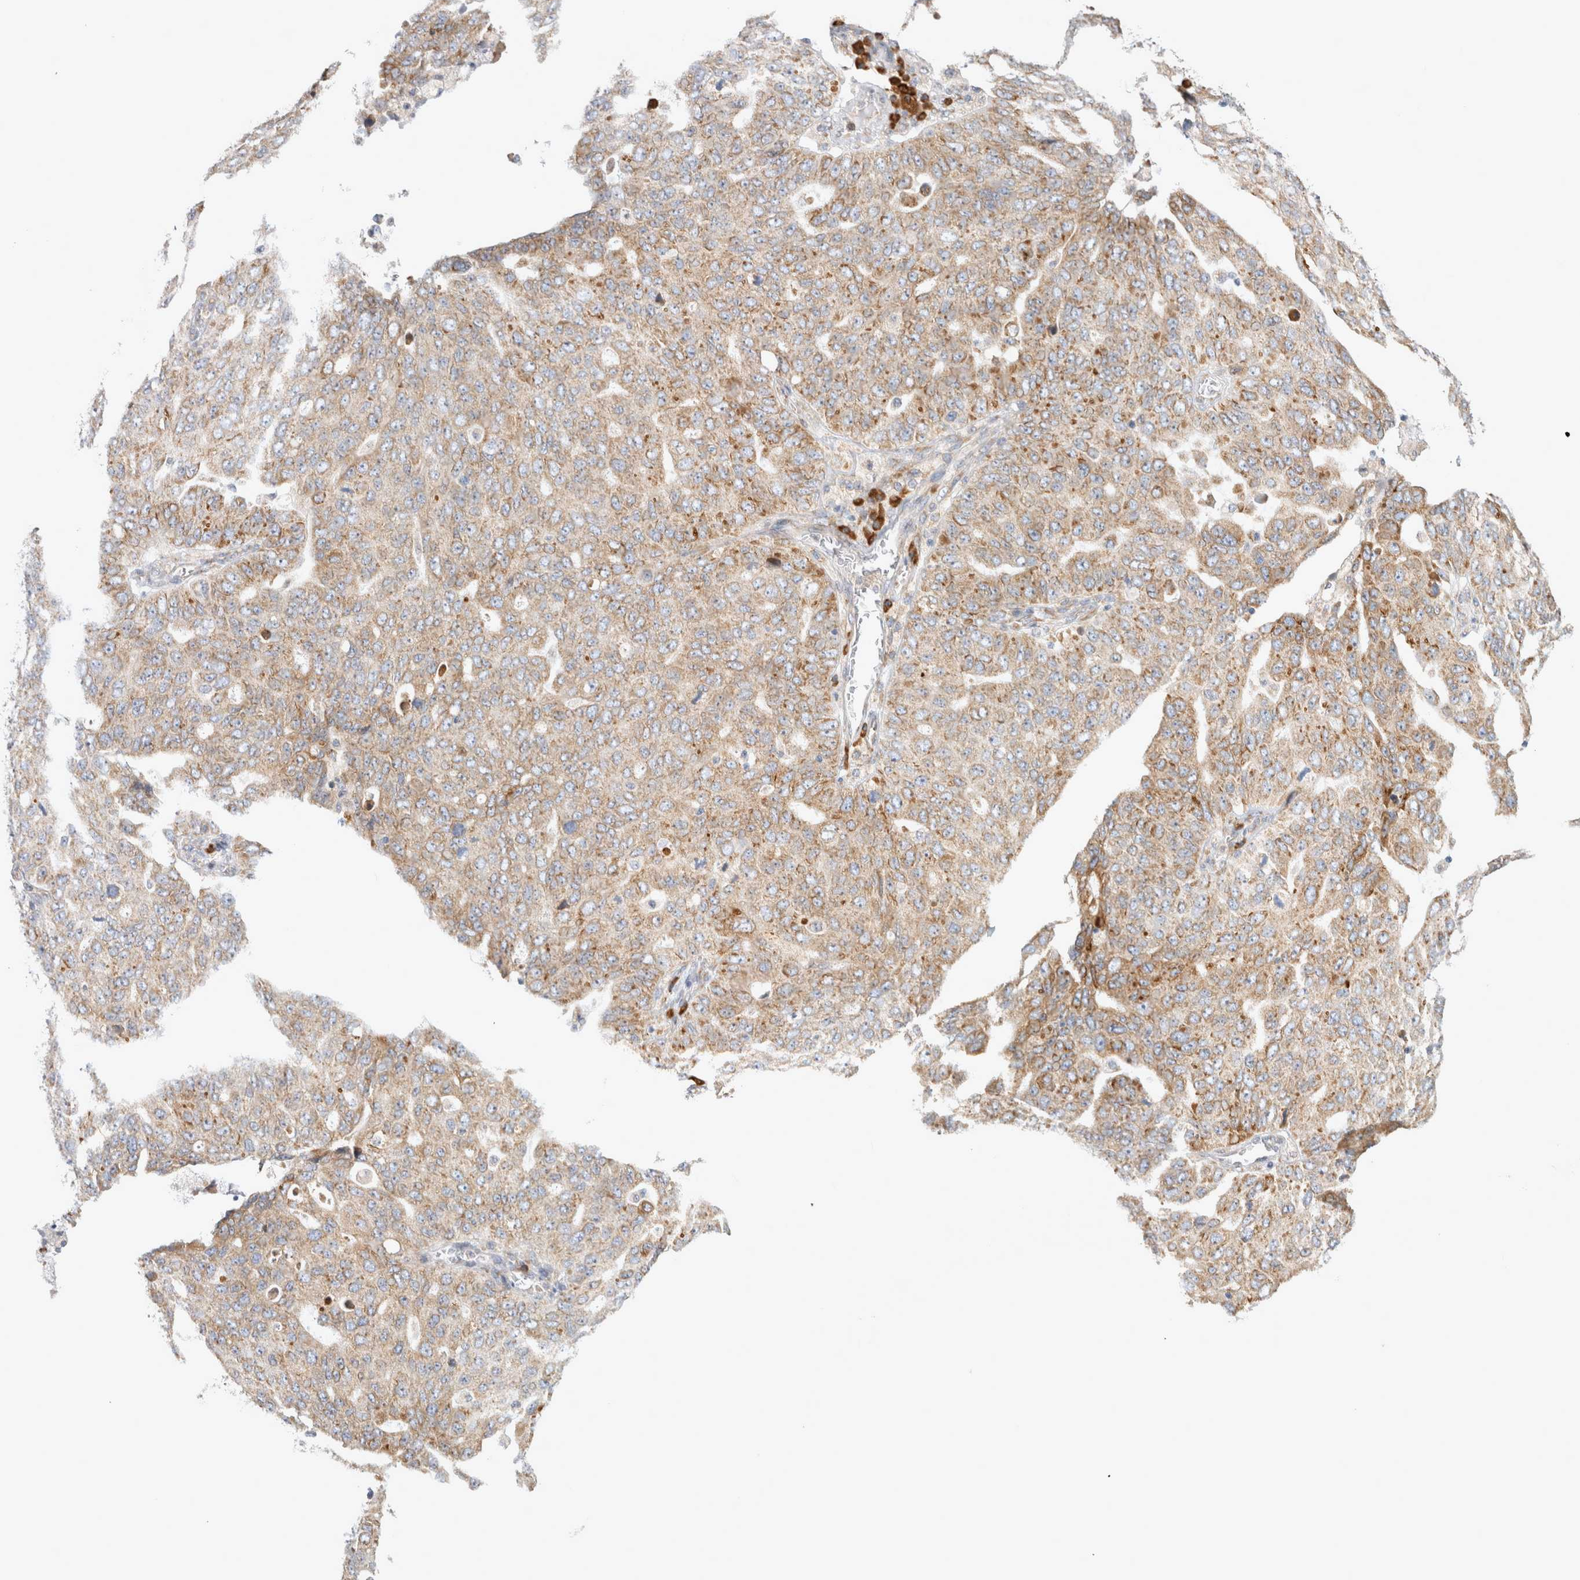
{"staining": {"intensity": "moderate", "quantity": ">75%", "location": "cytoplasmic/membranous"}, "tissue": "ovarian cancer", "cell_type": "Tumor cells", "image_type": "cancer", "snomed": [{"axis": "morphology", "description": "Carcinoma, endometroid"}, {"axis": "topography", "description": "Ovary"}], "caption": "Immunohistochemical staining of human ovarian cancer demonstrates medium levels of moderate cytoplasmic/membranous staining in approximately >75% of tumor cells.", "gene": "RPN2", "patient": {"sex": "female", "age": 62}}